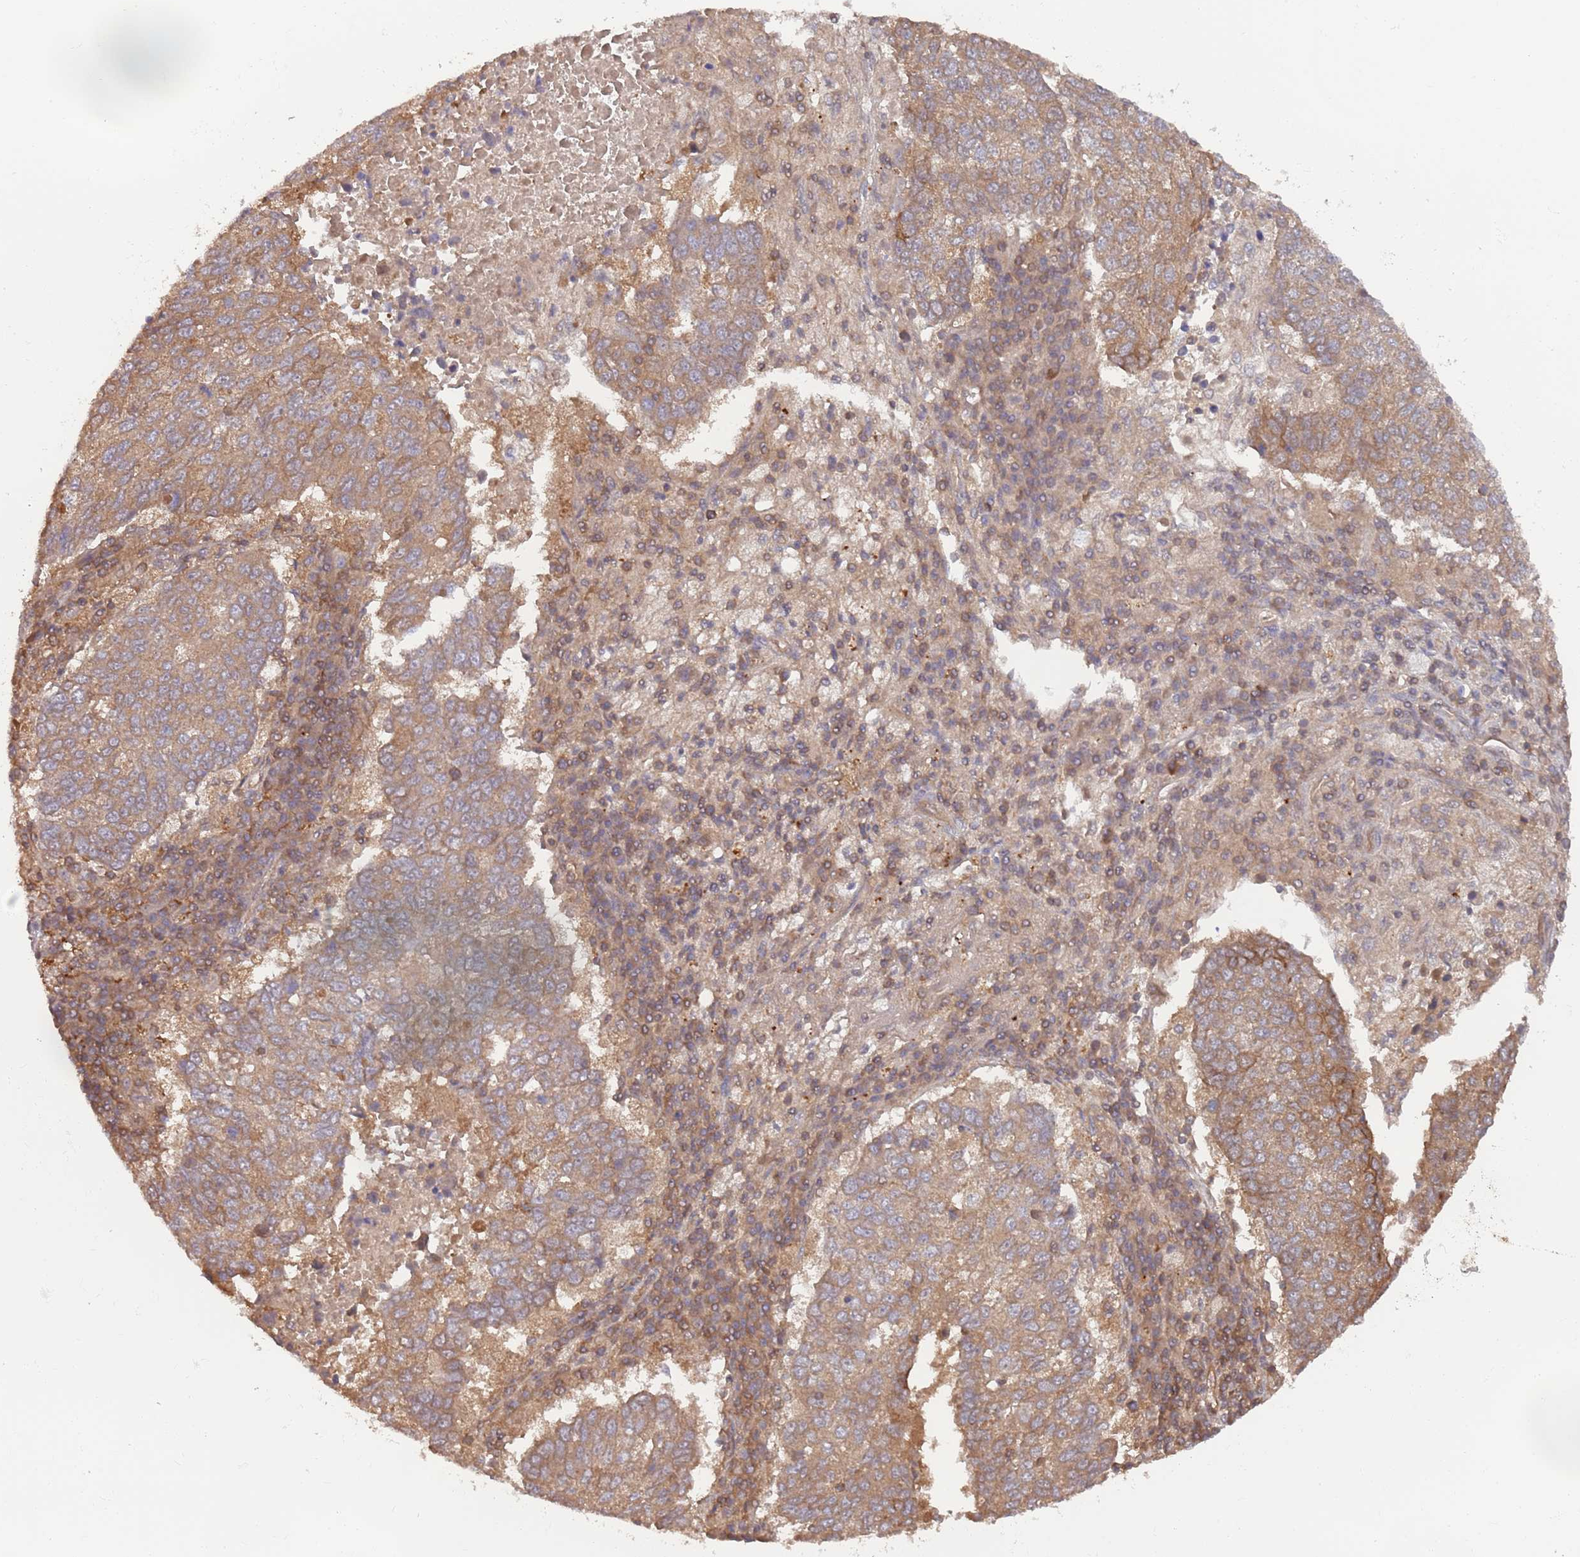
{"staining": {"intensity": "moderate", "quantity": ">75%", "location": "cytoplasmic/membranous"}, "tissue": "lung cancer", "cell_type": "Tumor cells", "image_type": "cancer", "snomed": [{"axis": "morphology", "description": "Squamous cell carcinoma, NOS"}, {"axis": "topography", "description": "Lung"}], "caption": "A brown stain labels moderate cytoplasmic/membranous positivity of a protein in human lung squamous cell carcinoma tumor cells. The staining was performed using DAB to visualize the protein expression in brown, while the nuclei were stained in blue with hematoxylin (Magnification: 20x).", "gene": "GSDMD", "patient": {"sex": "male", "age": 73}}